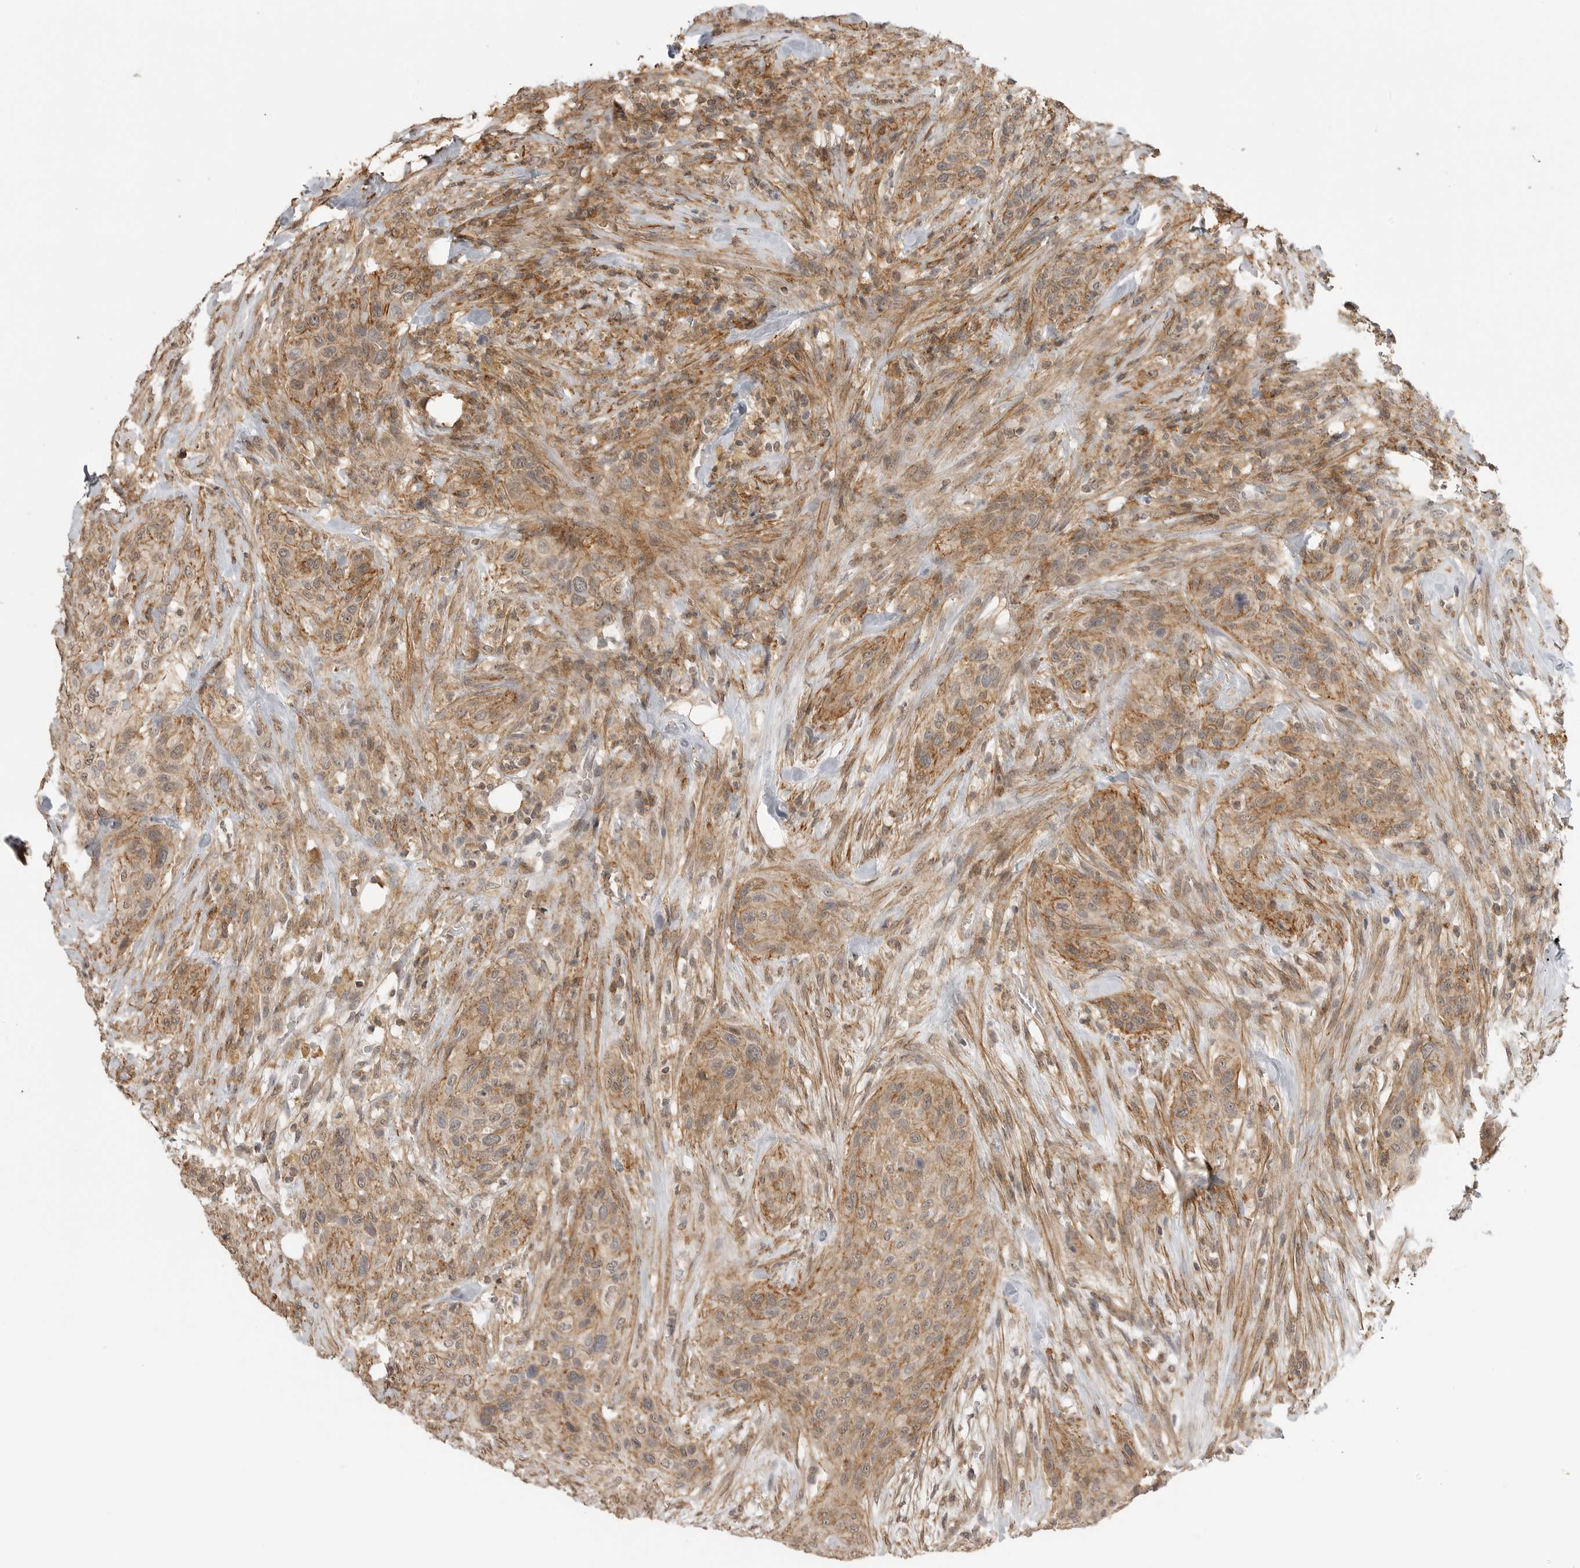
{"staining": {"intensity": "moderate", "quantity": ">75%", "location": "cytoplasmic/membranous"}, "tissue": "urothelial cancer", "cell_type": "Tumor cells", "image_type": "cancer", "snomed": [{"axis": "morphology", "description": "Urothelial carcinoma, High grade"}, {"axis": "topography", "description": "Urinary bladder"}], "caption": "A high-resolution photomicrograph shows IHC staining of urothelial cancer, which shows moderate cytoplasmic/membranous positivity in approximately >75% of tumor cells.", "gene": "GPC2", "patient": {"sex": "male", "age": 35}}